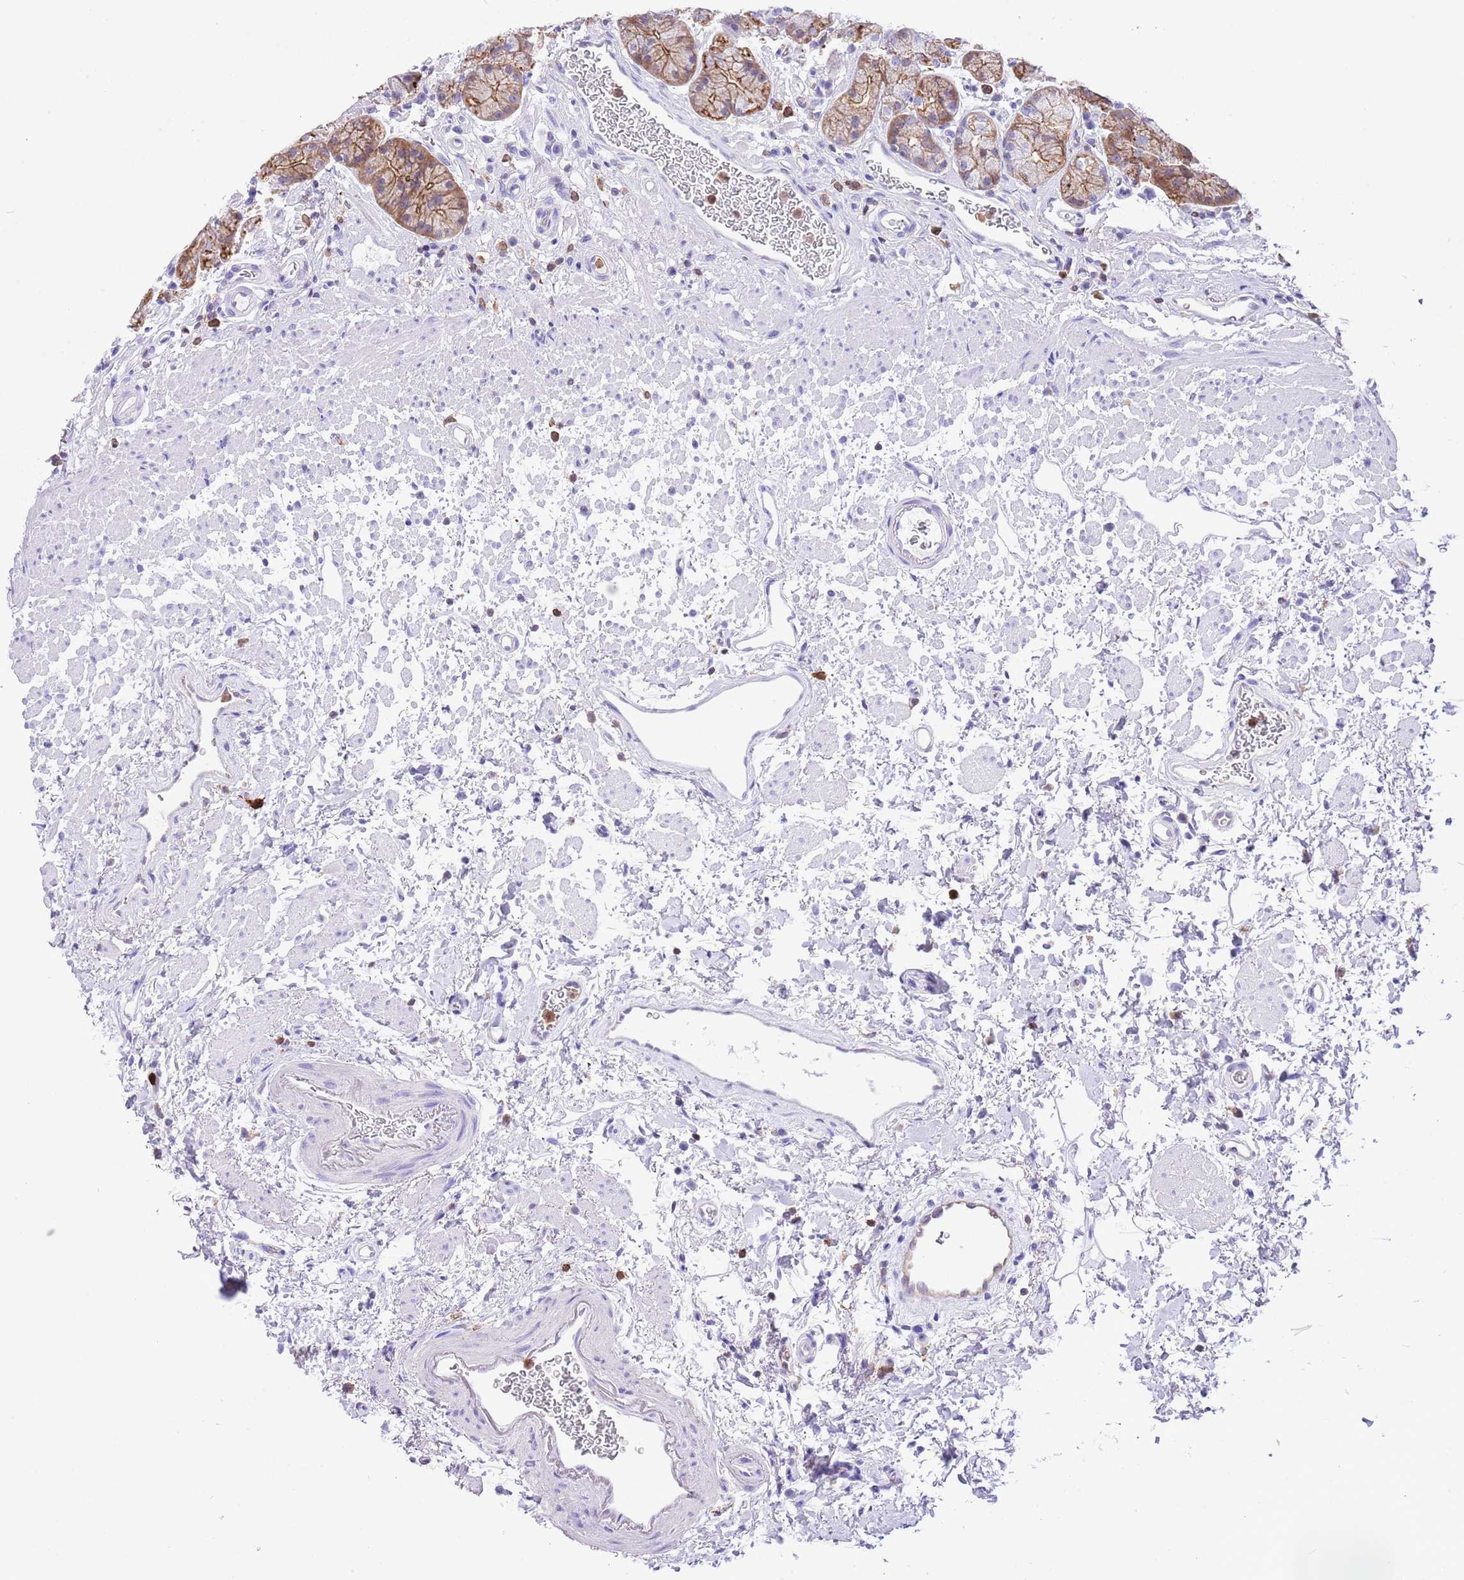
{"staining": {"intensity": "strong", "quantity": "25%-75%", "location": "cytoplasmic/membranous"}, "tissue": "stomach", "cell_type": "Glandular cells", "image_type": "normal", "snomed": [{"axis": "morphology", "description": "Normal tissue, NOS"}, {"axis": "topography", "description": "Stomach"}], "caption": "Brown immunohistochemical staining in unremarkable human stomach shows strong cytoplasmic/membranous positivity in about 25%-75% of glandular cells.", "gene": "EFHD2", "patient": {"sex": "male", "age": 63}}